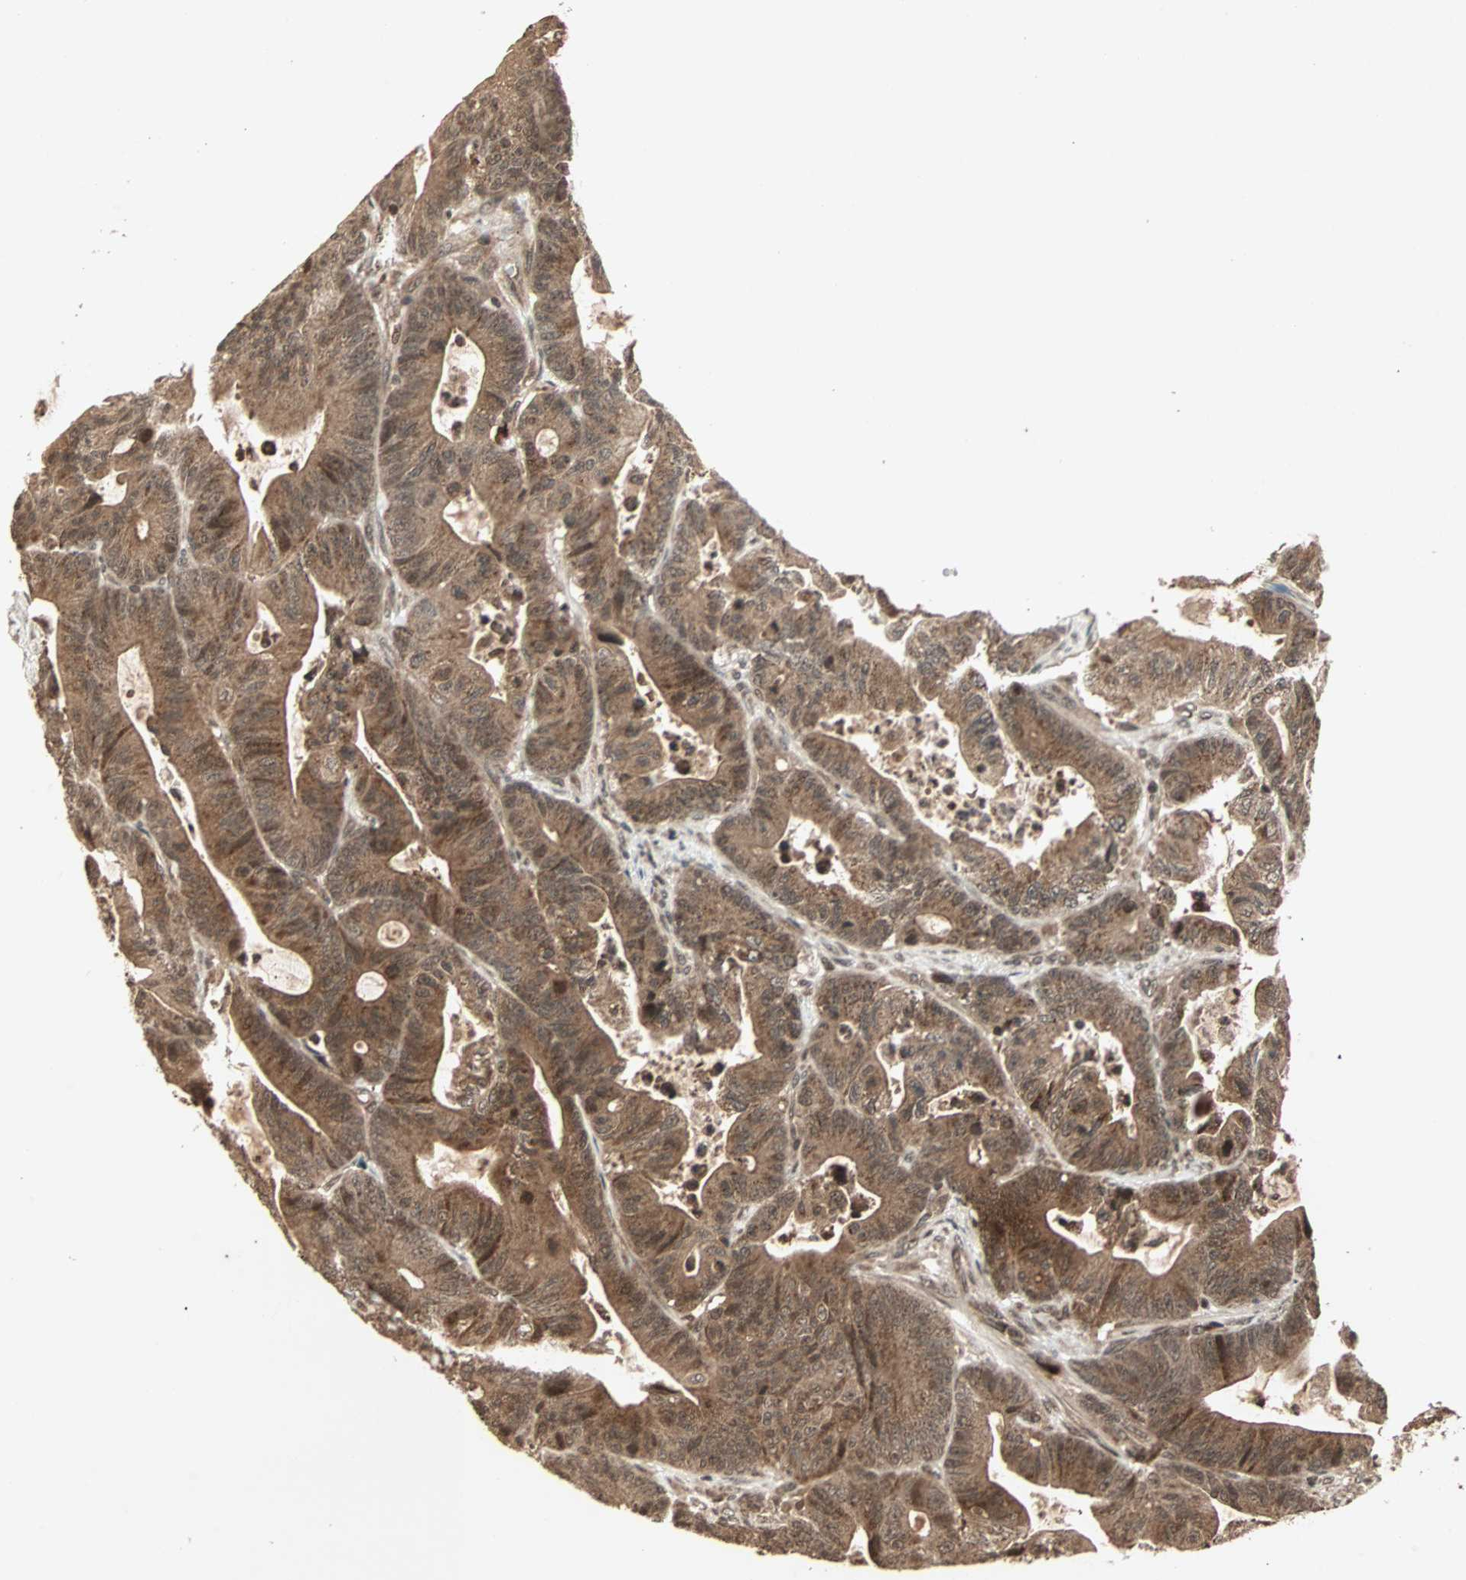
{"staining": {"intensity": "moderate", "quantity": ">75%", "location": "cytoplasmic/membranous"}, "tissue": "colorectal cancer", "cell_type": "Tumor cells", "image_type": "cancer", "snomed": [{"axis": "morphology", "description": "Adenocarcinoma, NOS"}, {"axis": "topography", "description": "Colon"}], "caption": "Colorectal cancer (adenocarcinoma) stained for a protein (brown) displays moderate cytoplasmic/membranous positive positivity in about >75% of tumor cells.", "gene": "RFFL", "patient": {"sex": "female", "age": 84}}